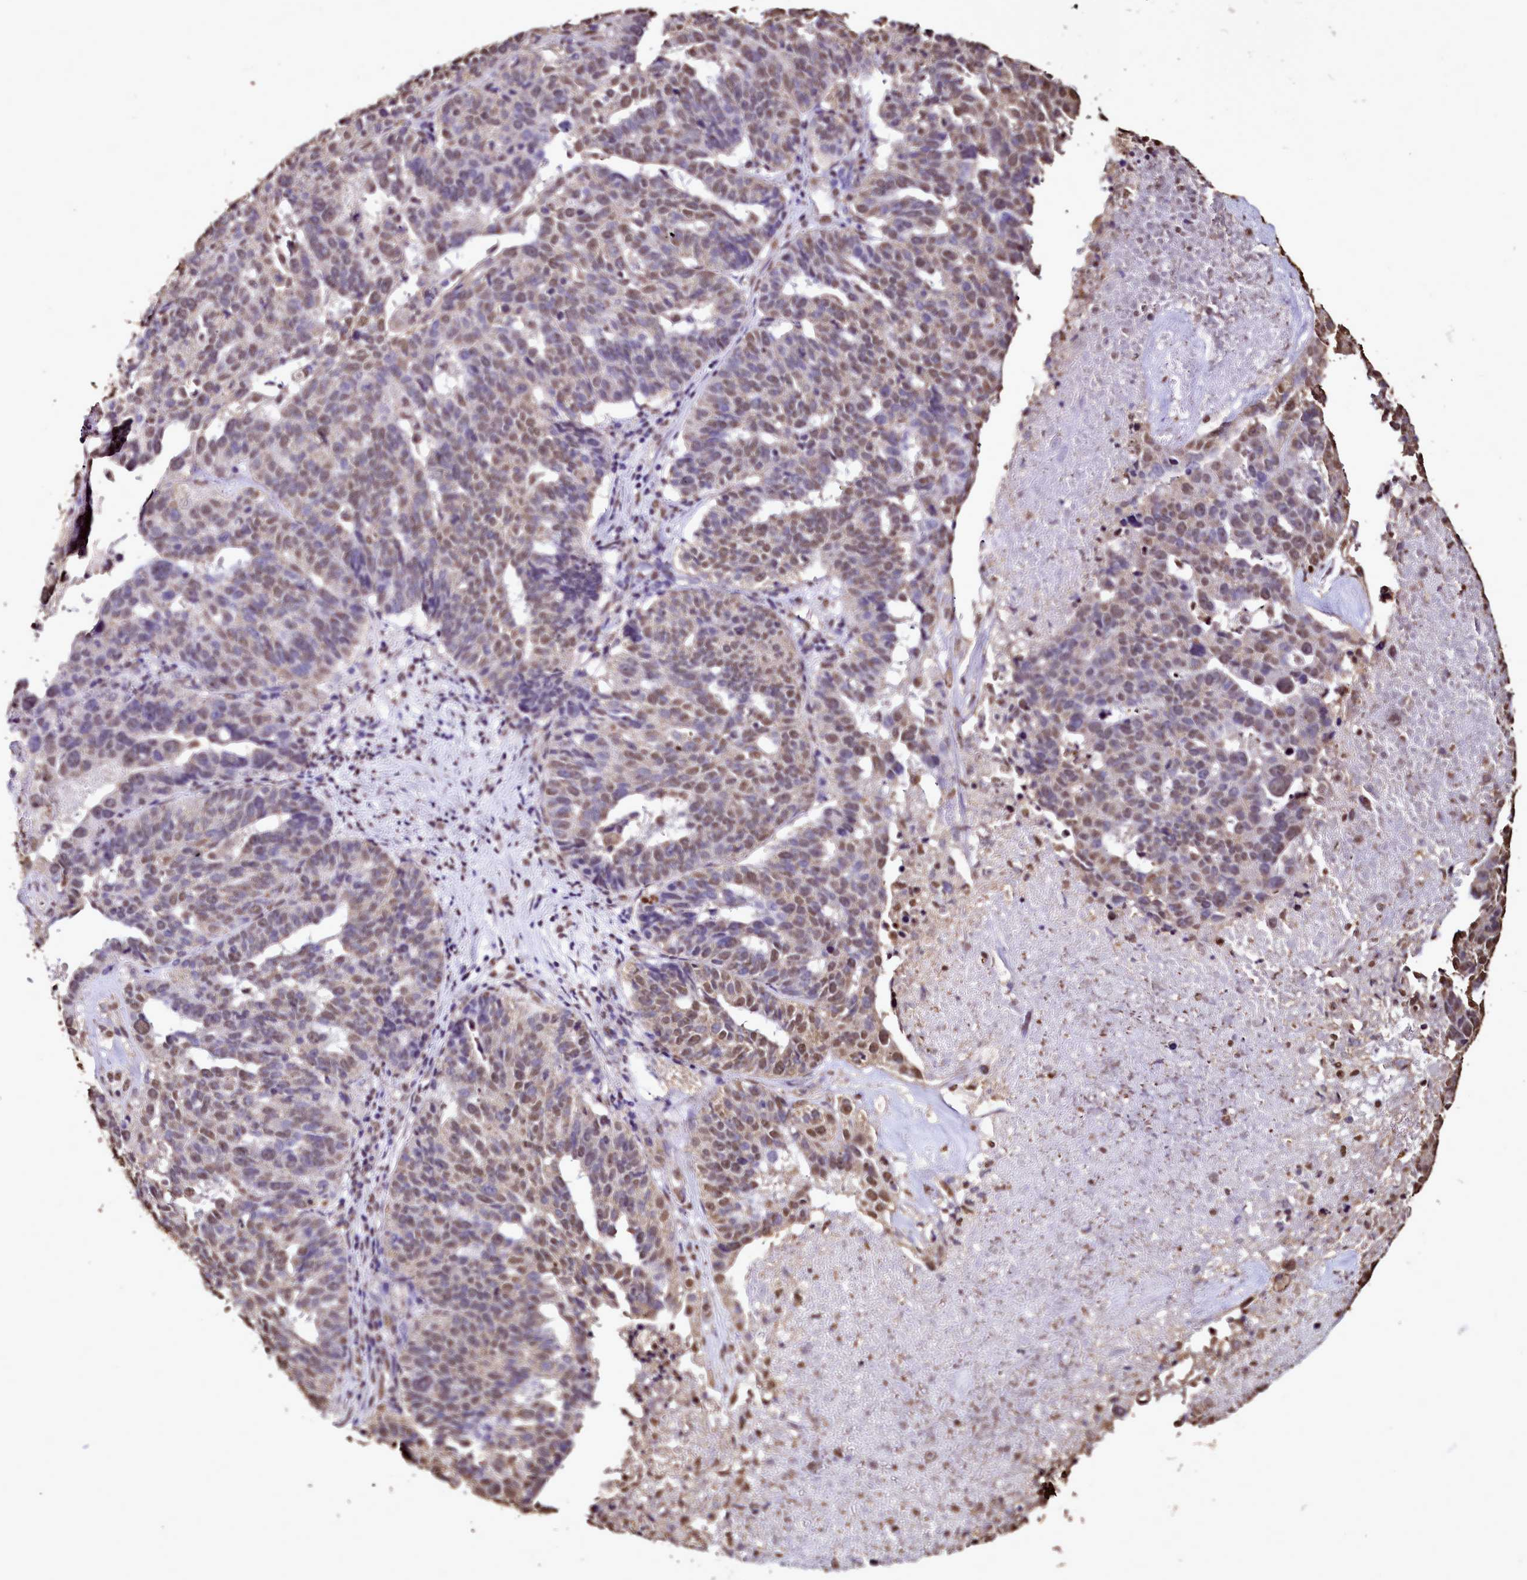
{"staining": {"intensity": "moderate", "quantity": "25%-75%", "location": "nuclear"}, "tissue": "ovarian cancer", "cell_type": "Tumor cells", "image_type": "cancer", "snomed": [{"axis": "morphology", "description": "Cystadenocarcinoma, serous, NOS"}, {"axis": "topography", "description": "Ovary"}], "caption": "A brown stain shows moderate nuclear positivity of a protein in human ovarian cancer tumor cells.", "gene": "TRIP6", "patient": {"sex": "female", "age": 59}}